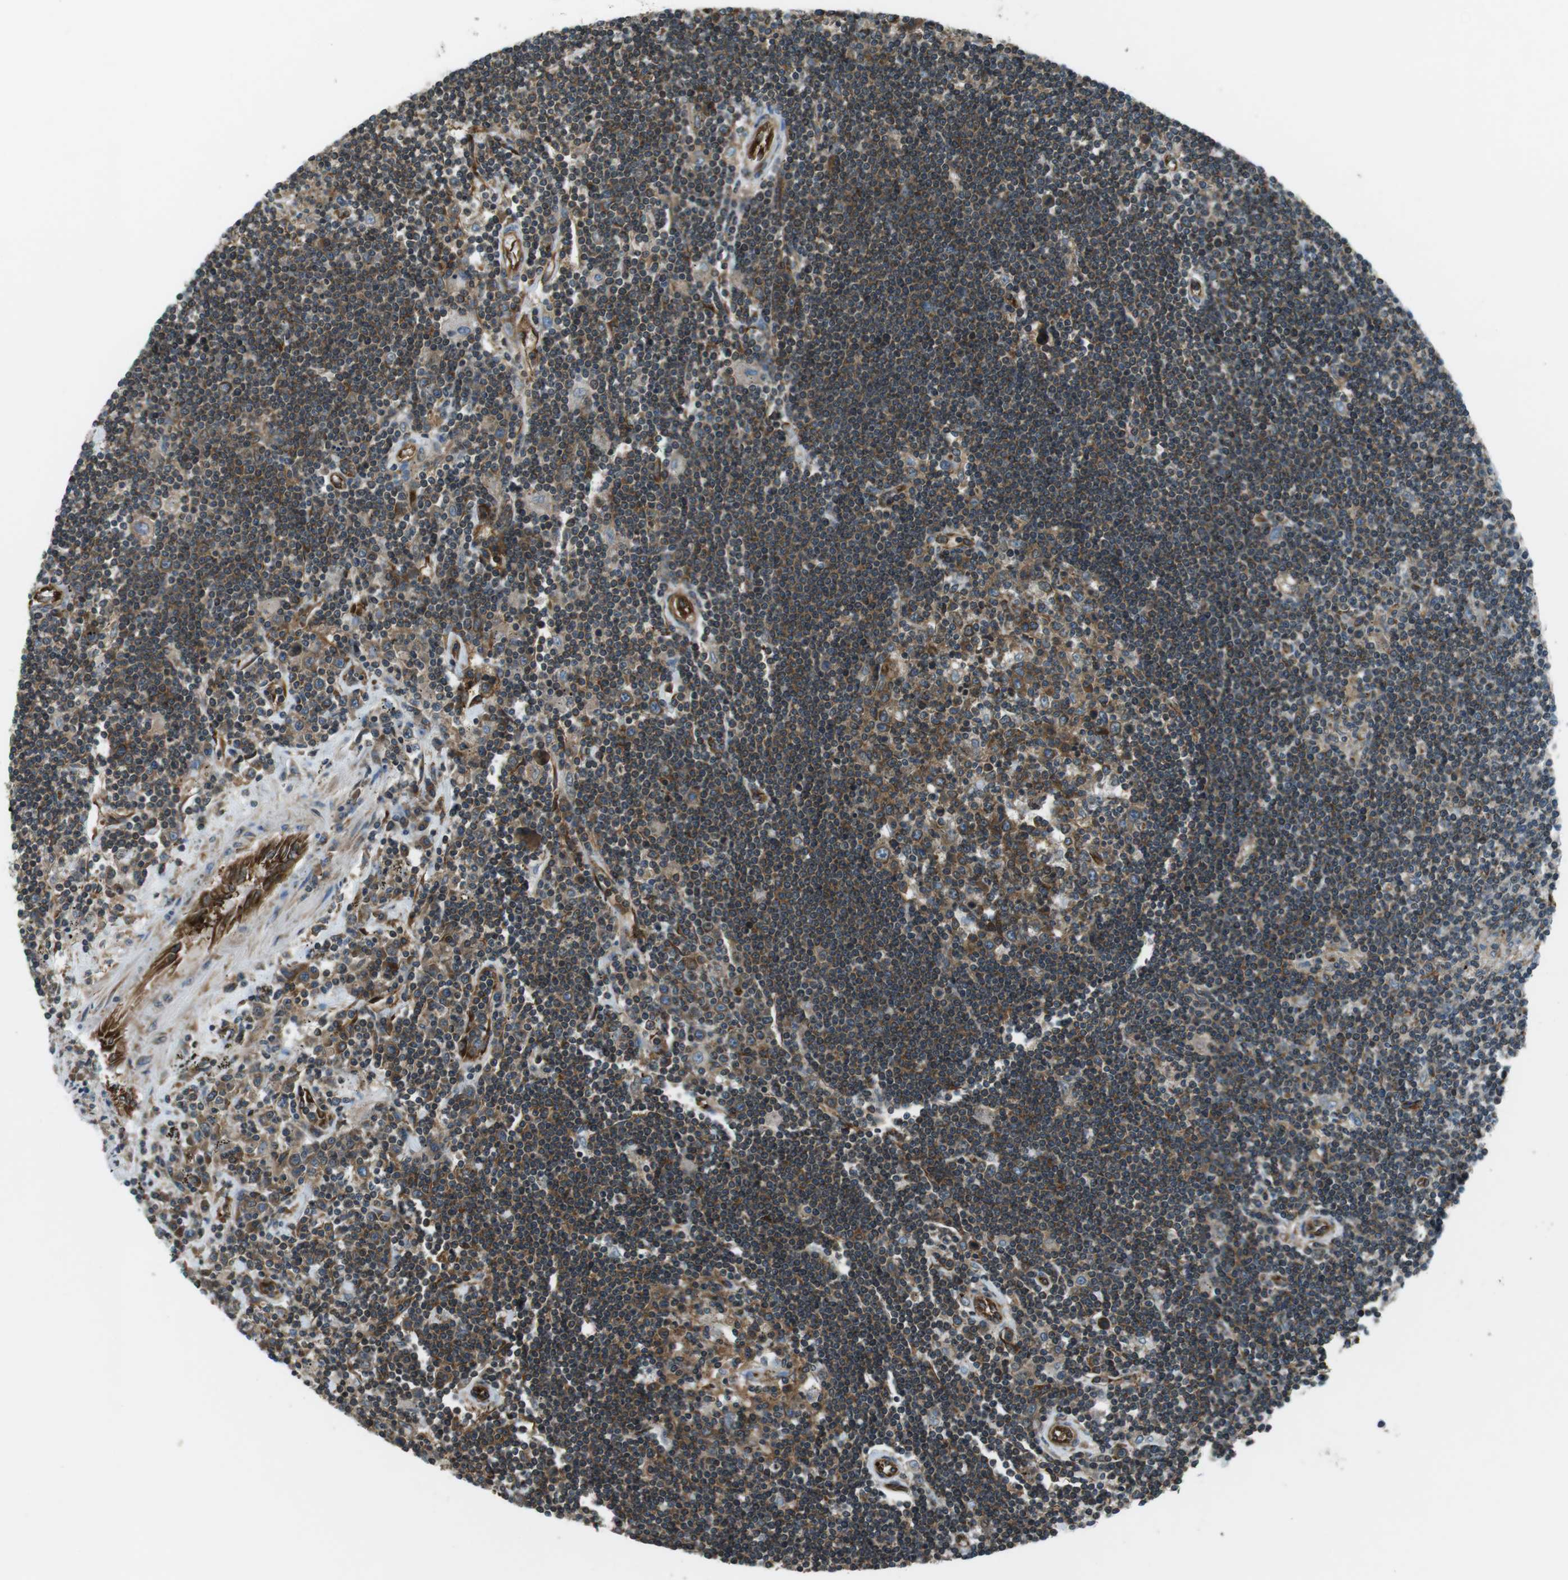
{"staining": {"intensity": "moderate", "quantity": ">75%", "location": "cytoplasmic/membranous"}, "tissue": "lymphoma", "cell_type": "Tumor cells", "image_type": "cancer", "snomed": [{"axis": "morphology", "description": "Malignant lymphoma, non-Hodgkin's type, Low grade"}, {"axis": "topography", "description": "Spleen"}], "caption": "Immunohistochemistry of human low-grade malignant lymphoma, non-Hodgkin's type displays medium levels of moderate cytoplasmic/membranous positivity in about >75% of tumor cells. The staining is performed using DAB brown chromogen to label protein expression. The nuclei are counter-stained blue using hematoxylin.", "gene": "KTN1", "patient": {"sex": "male", "age": 76}}